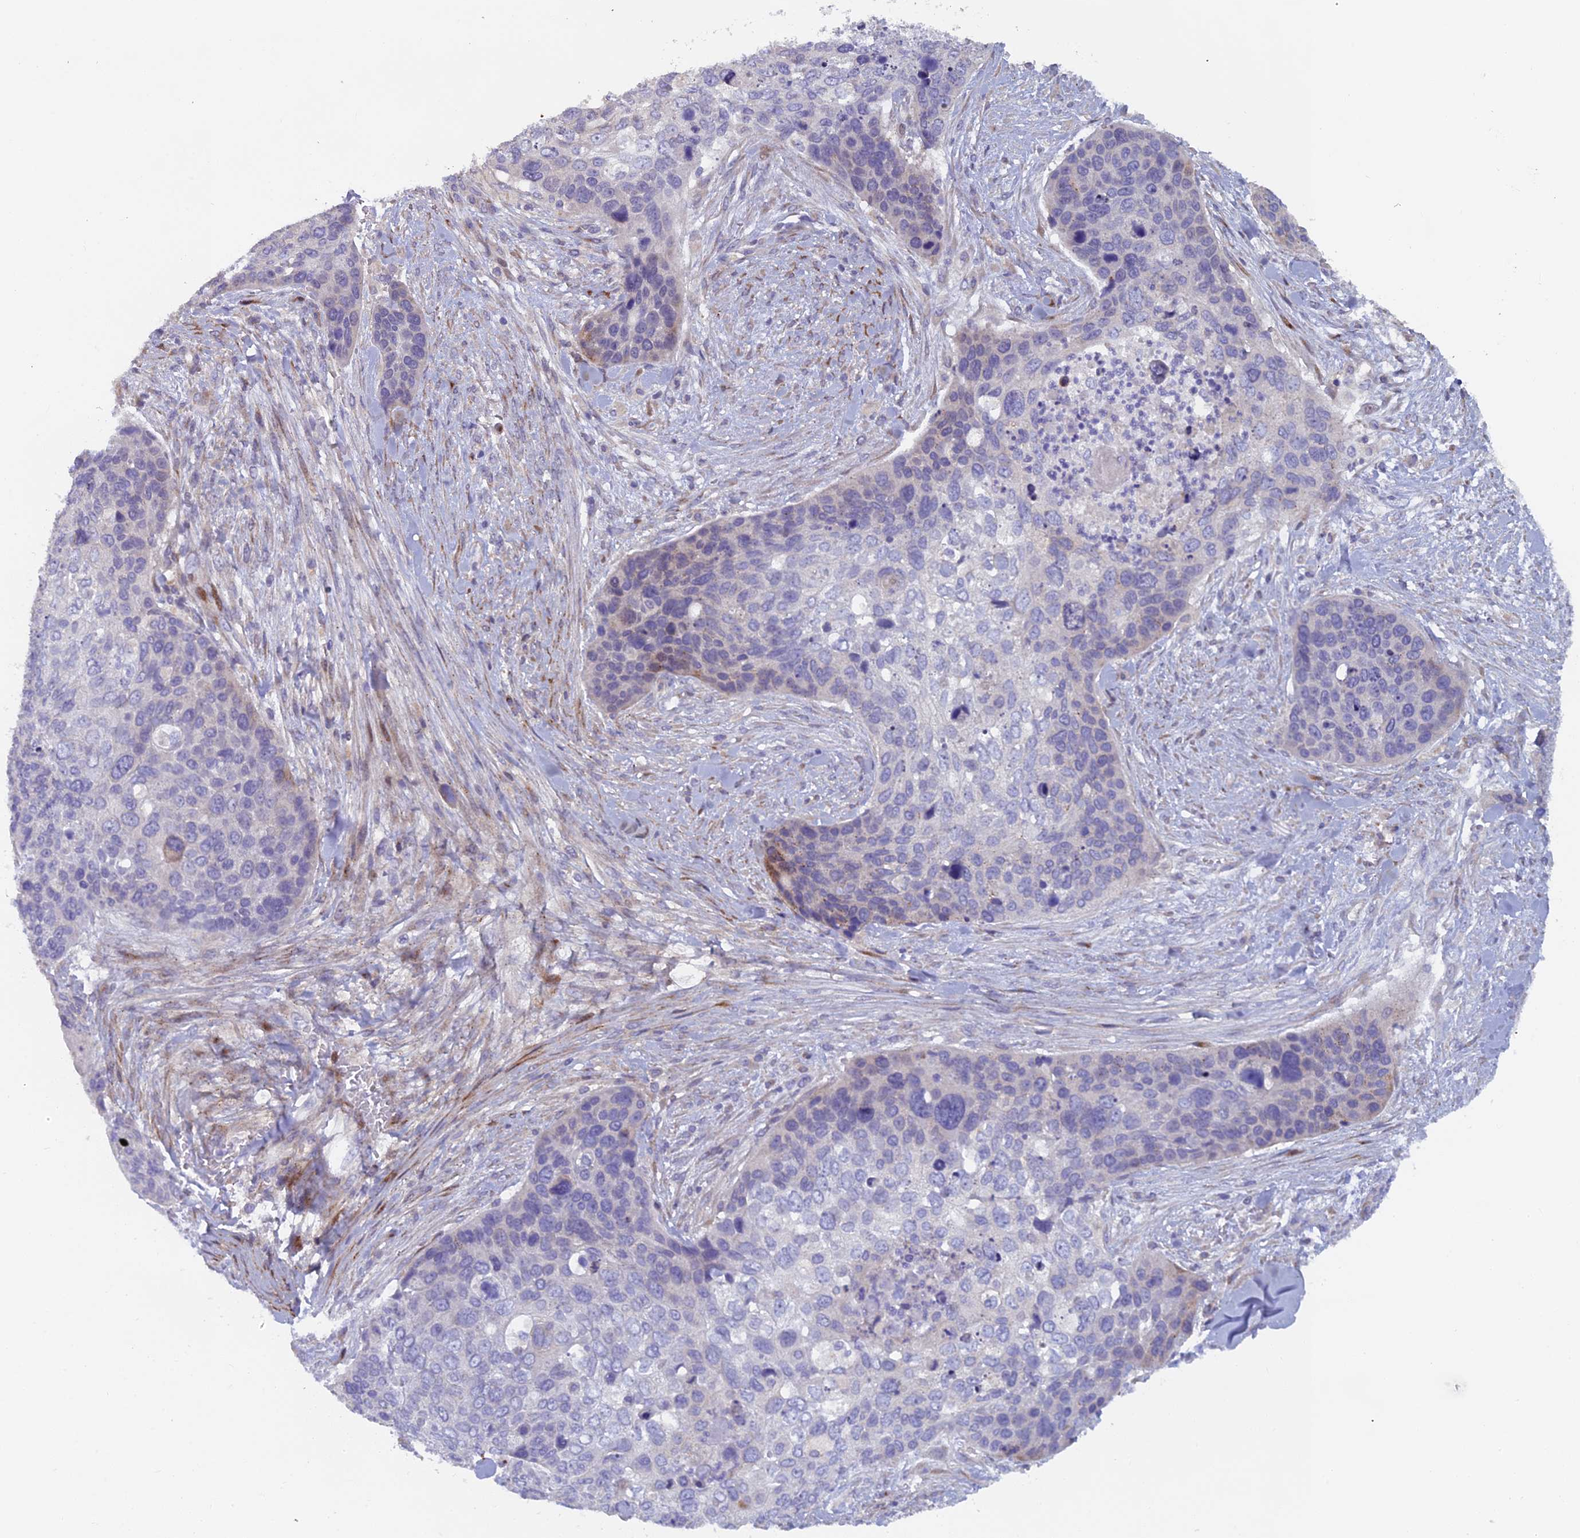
{"staining": {"intensity": "negative", "quantity": "none", "location": "none"}, "tissue": "skin cancer", "cell_type": "Tumor cells", "image_type": "cancer", "snomed": [{"axis": "morphology", "description": "Basal cell carcinoma"}, {"axis": "topography", "description": "Skin"}], "caption": "Immunohistochemistry (IHC) of human basal cell carcinoma (skin) exhibits no expression in tumor cells. Nuclei are stained in blue.", "gene": "B9D2", "patient": {"sex": "female", "age": 74}}